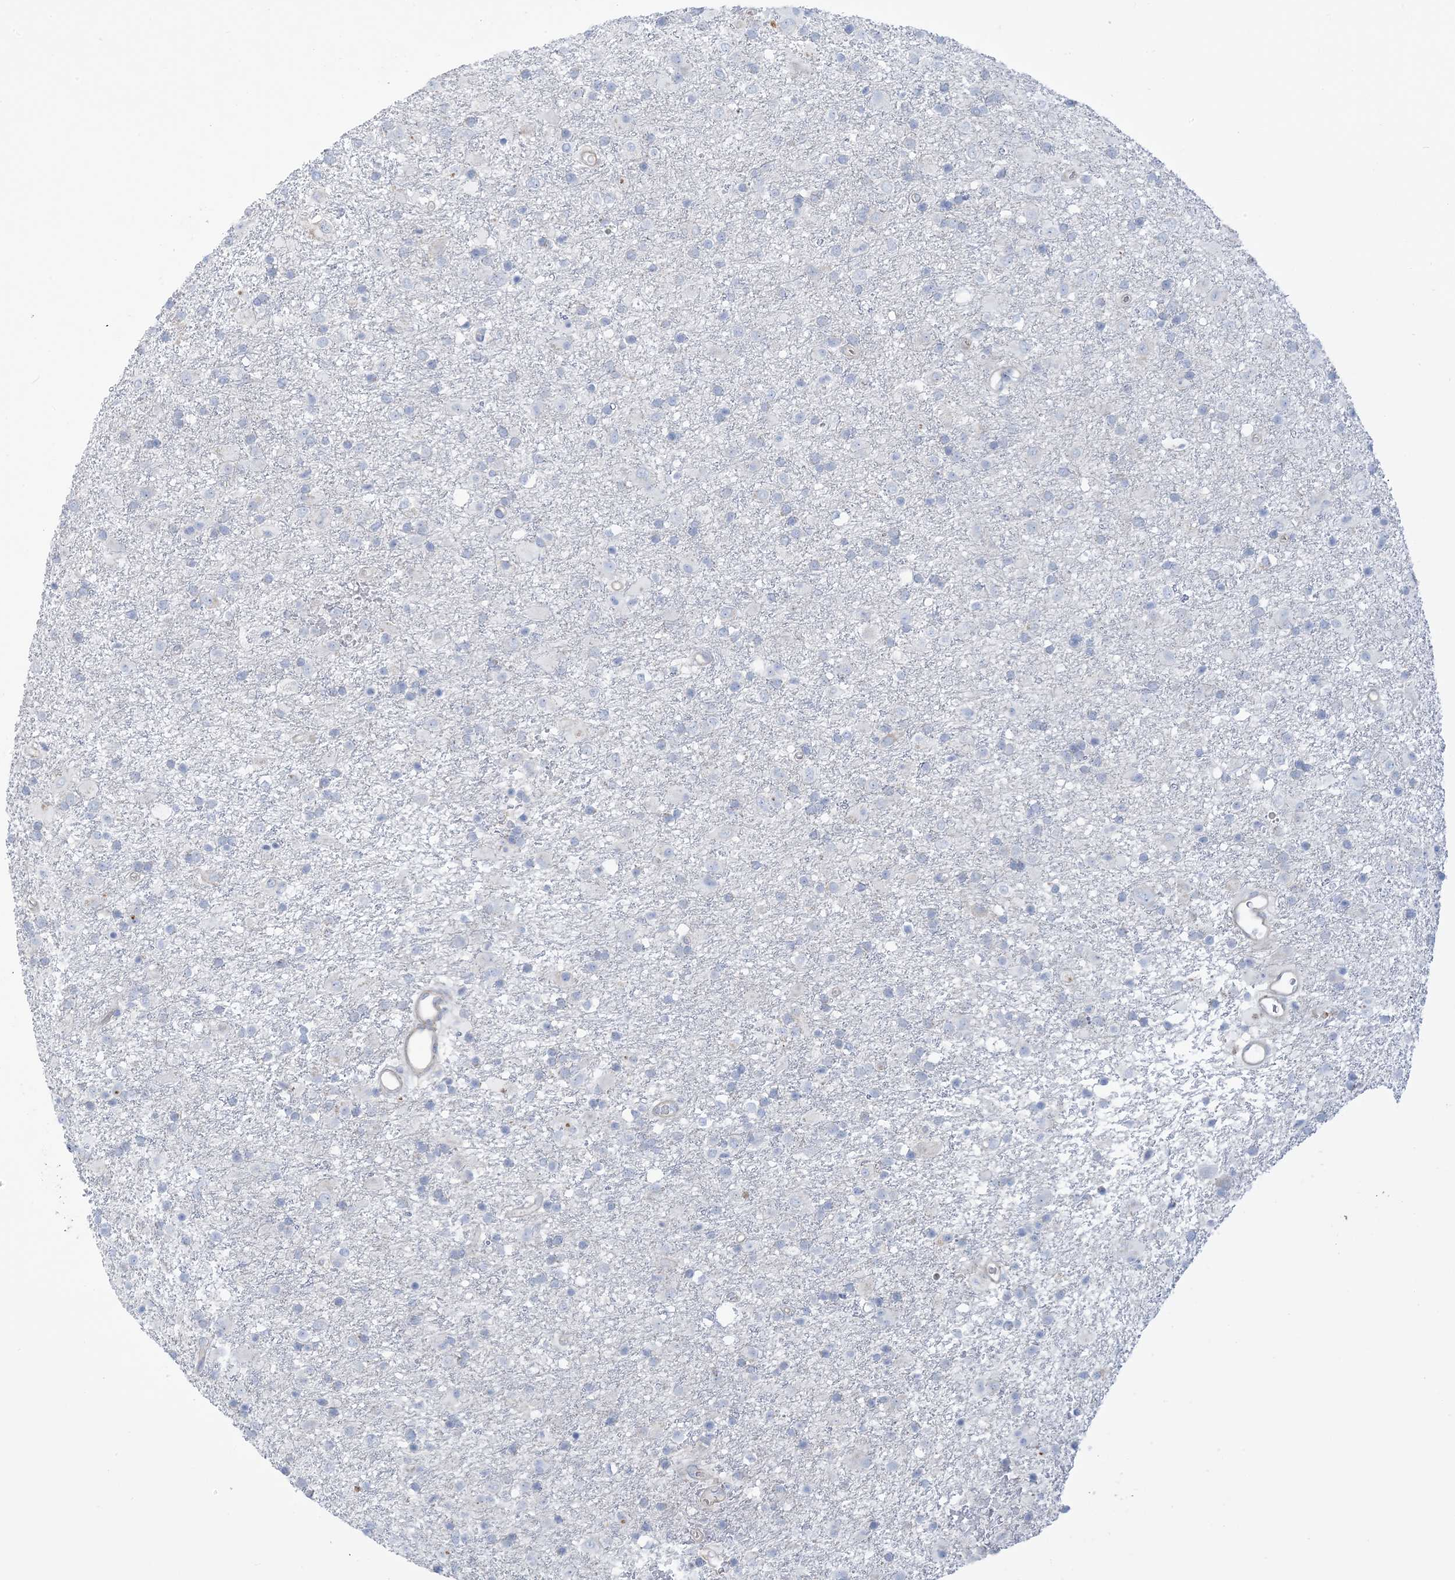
{"staining": {"intensity": "negative", "quantity": "none", "location": "none"}, "tissue": "glioma", "cell_type": "Tumor cells", "image_type": "cancer", "snomed": [{"axis": "morphology", "description": "Glioma, malignant, Low grade"}, {"axis": "topography", "description": "Brain"}], "caption": "Glioma stained for a protein using immunohistochemistry shows no expression tumor cells.", "gene": "MTHFD2L", "patient": {"sex": "male", "age": 65}}